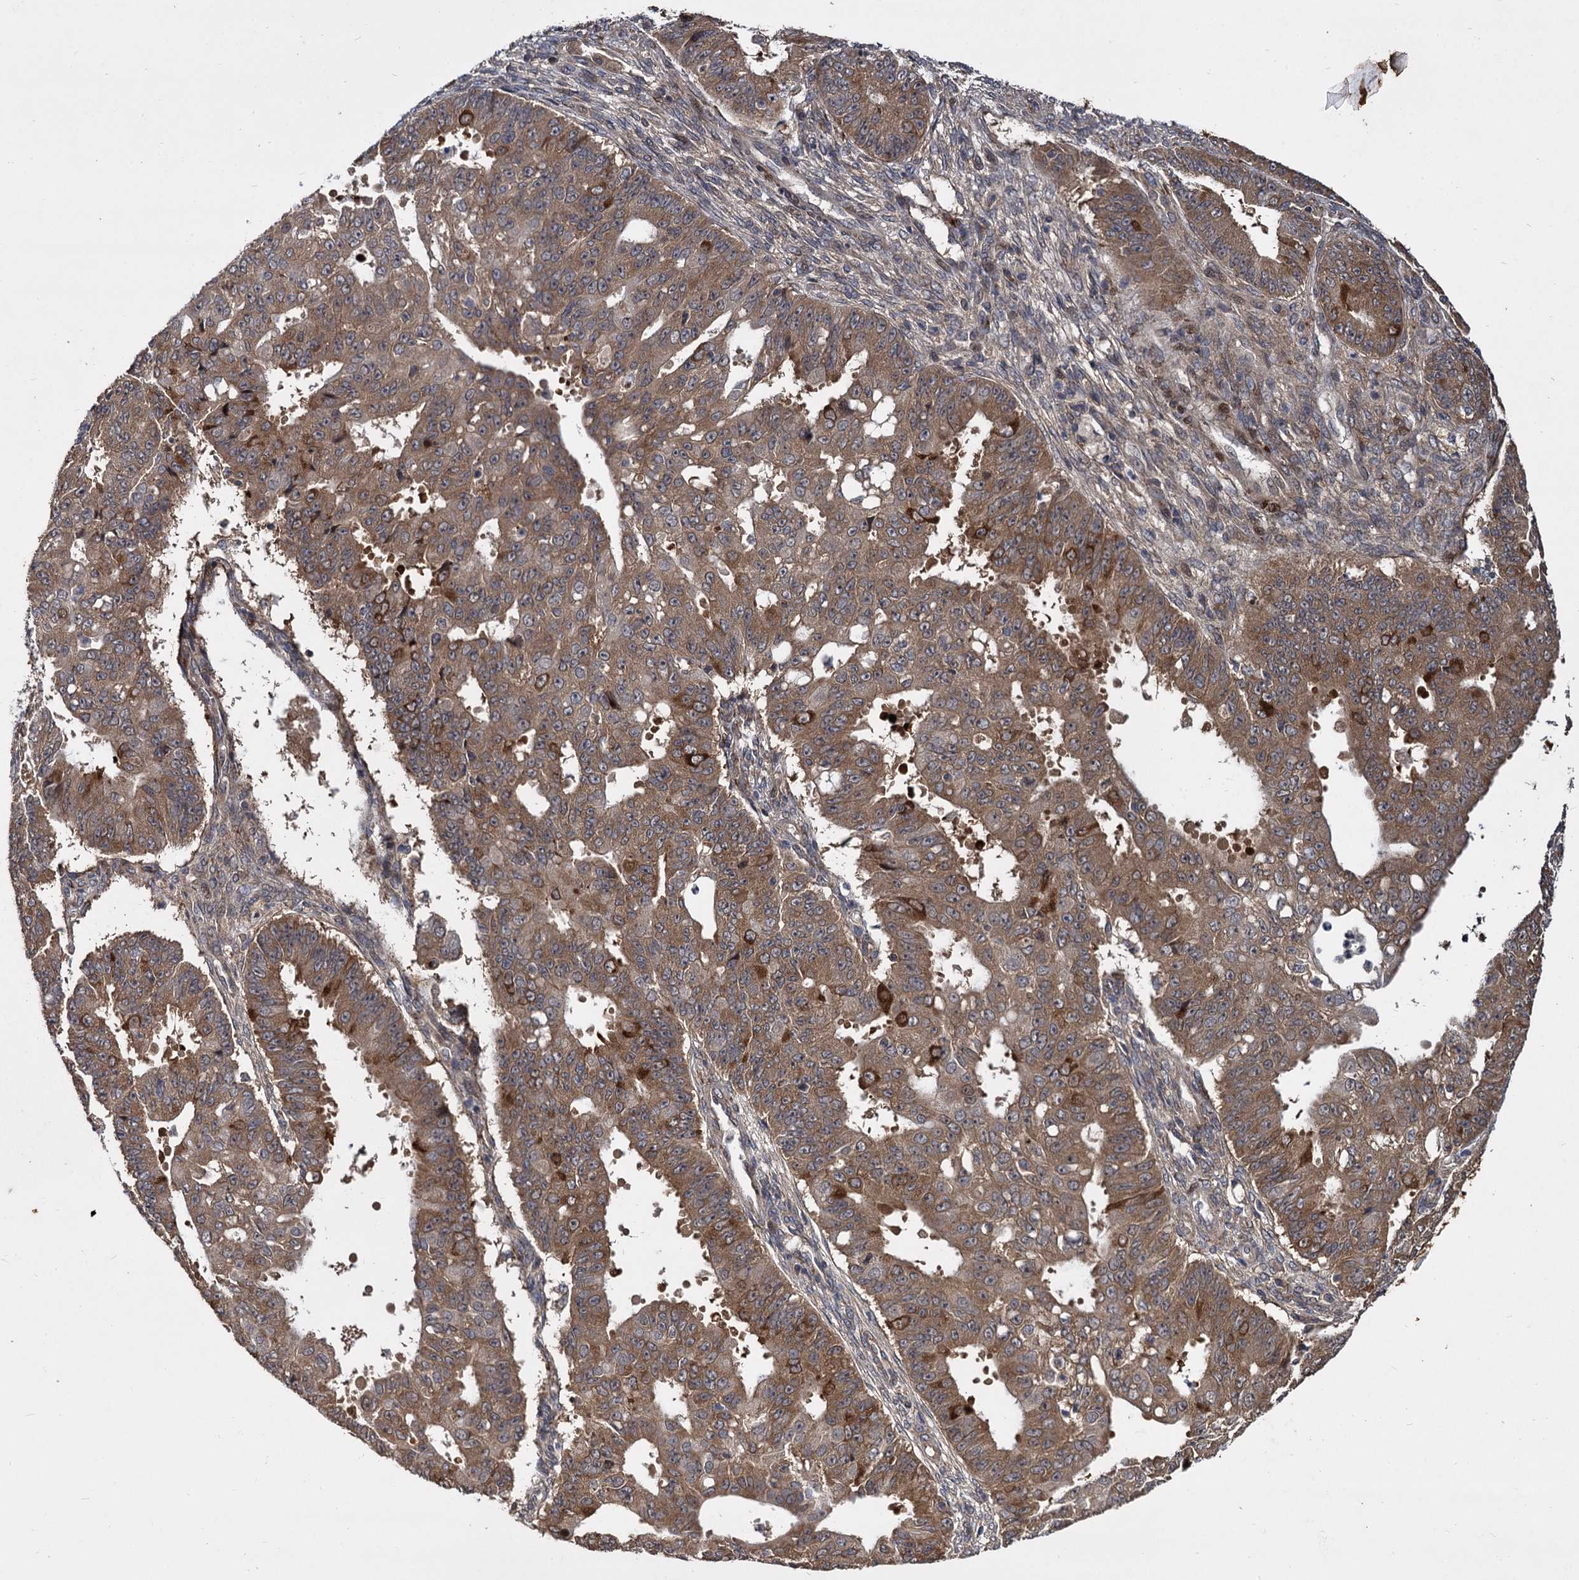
{"staining": {"intensity": "moderate", "quantity": ">75%", "location": "cytoplasmic/membranous"}, "tissue": "ovarian cancer", "cell_type": "Tumor cells", "image_type": "cancer", "snomed": [{"axis": "morphology", "description": "Carcinoma, endometroid"}, {"axis": "topography", "description": "Appendix"}, {"axis": "topography", "description": "Ovary"}], "caption": "Brown immunohistochemical staining in human ovarian cancer displays moderate cytoplasmic/membranous expression in about >75% of tumor cells. (DAB = brown stain, brightfield microscopy at high magnification).", "gene": "INPPL1", "patient": {"sex": "female", "age": 42}}